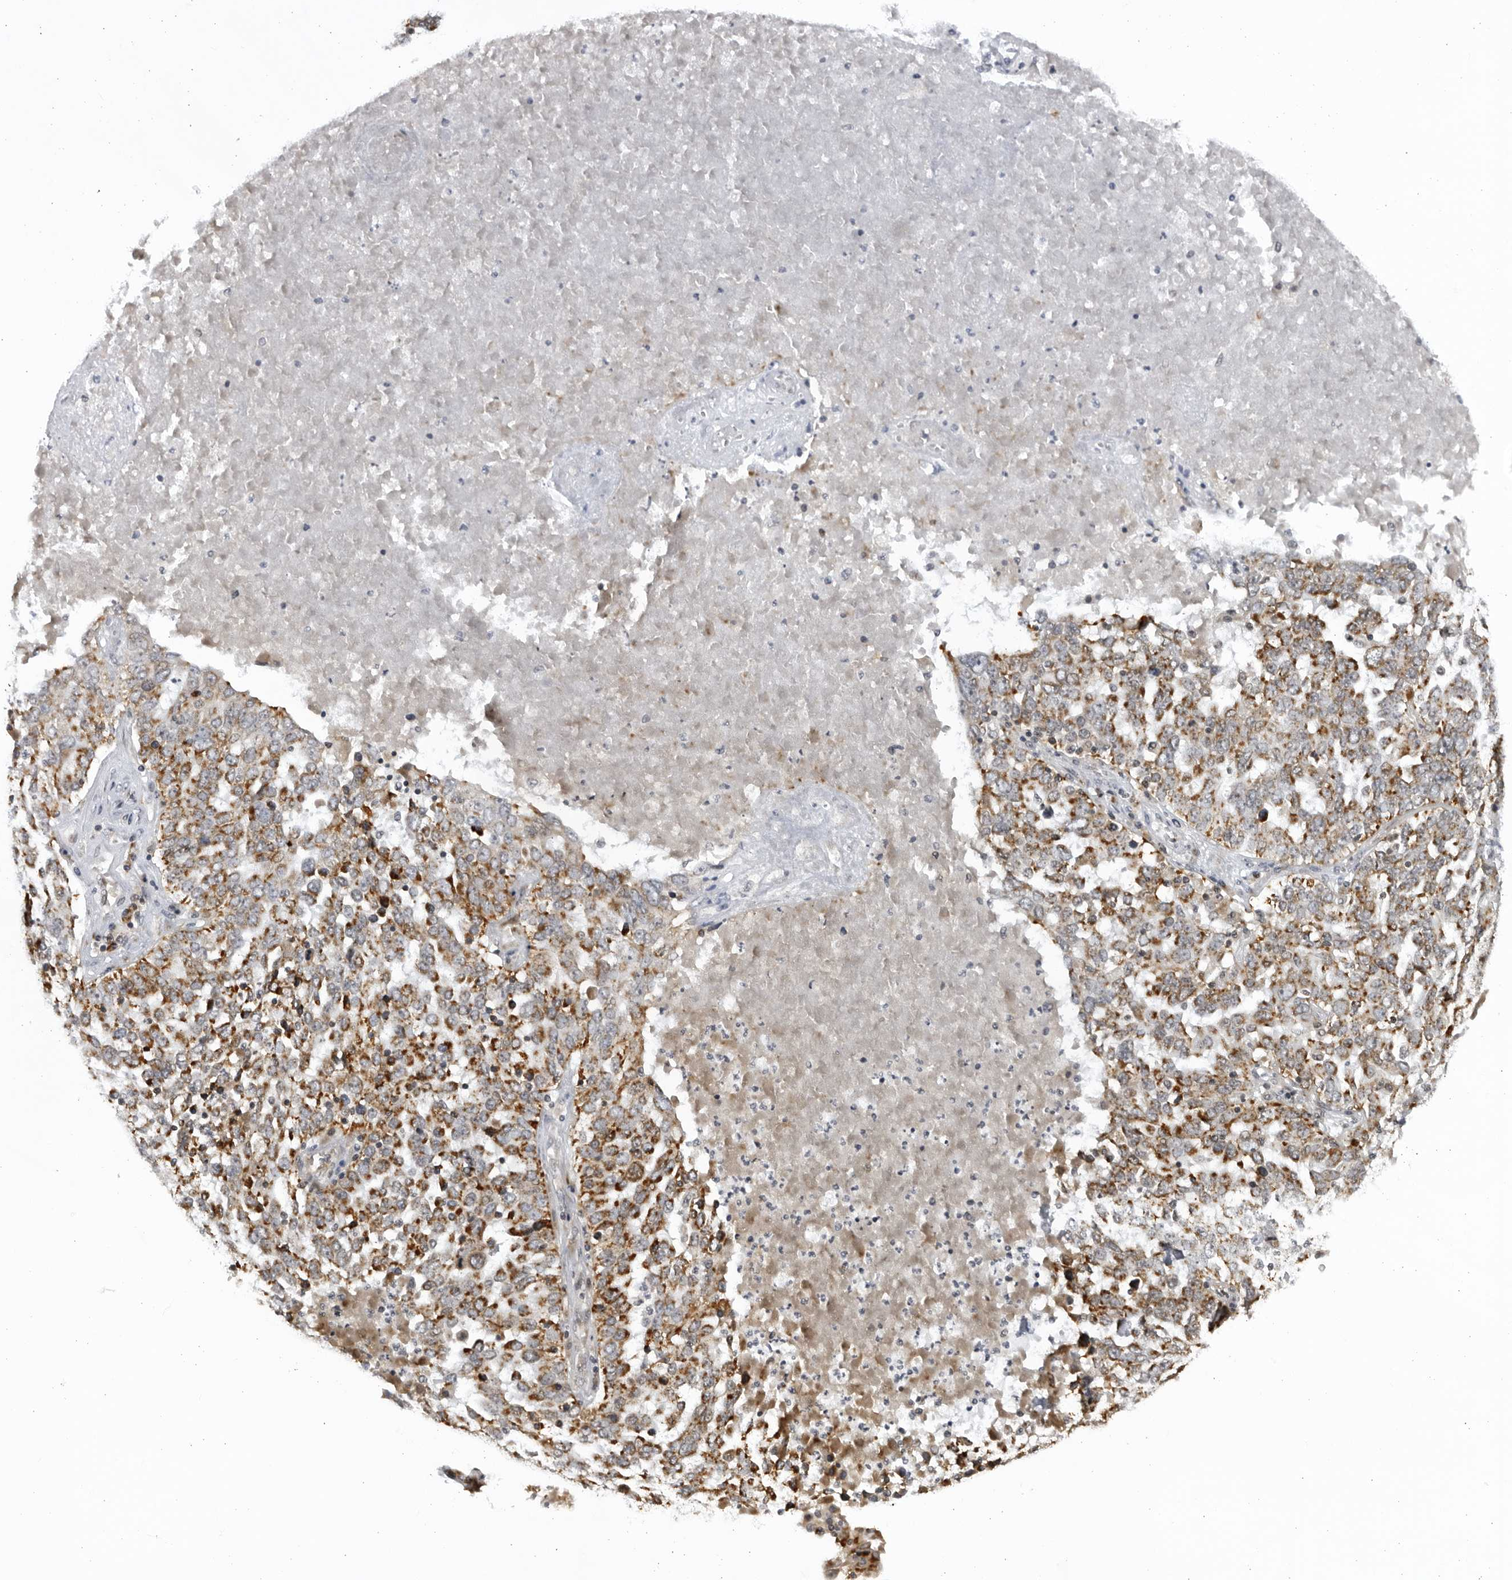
{"staining": {"intensity": "moderate", "quantity": ">75%", "location": "cytoplasmic/membranous"}, "tissue": "ovarian cancer", "cell_type": "Tumor cells", "image_type": "cancer", "snomed": [{"axis": "morphology", "description": "Carcinoma, endometroid"}, {"axis": "topography", "description": "Ovary"}], "caption": "IHC staining of ovarian endometroid carcinoma, which exhibits medium levels of moderate cytoplasmic/membranous staining in approximately >75% of tumor cells indicating moderate cytoplasmic/membranous protein expression. The staining was performed using DAB (3,3'-diaminobenzidine) (brown) for protein detection and nuclei were counterstained in hematoxylin (blue).", "gene": "SLC25A22", "patient": {"sex": "female", "age": 62}}